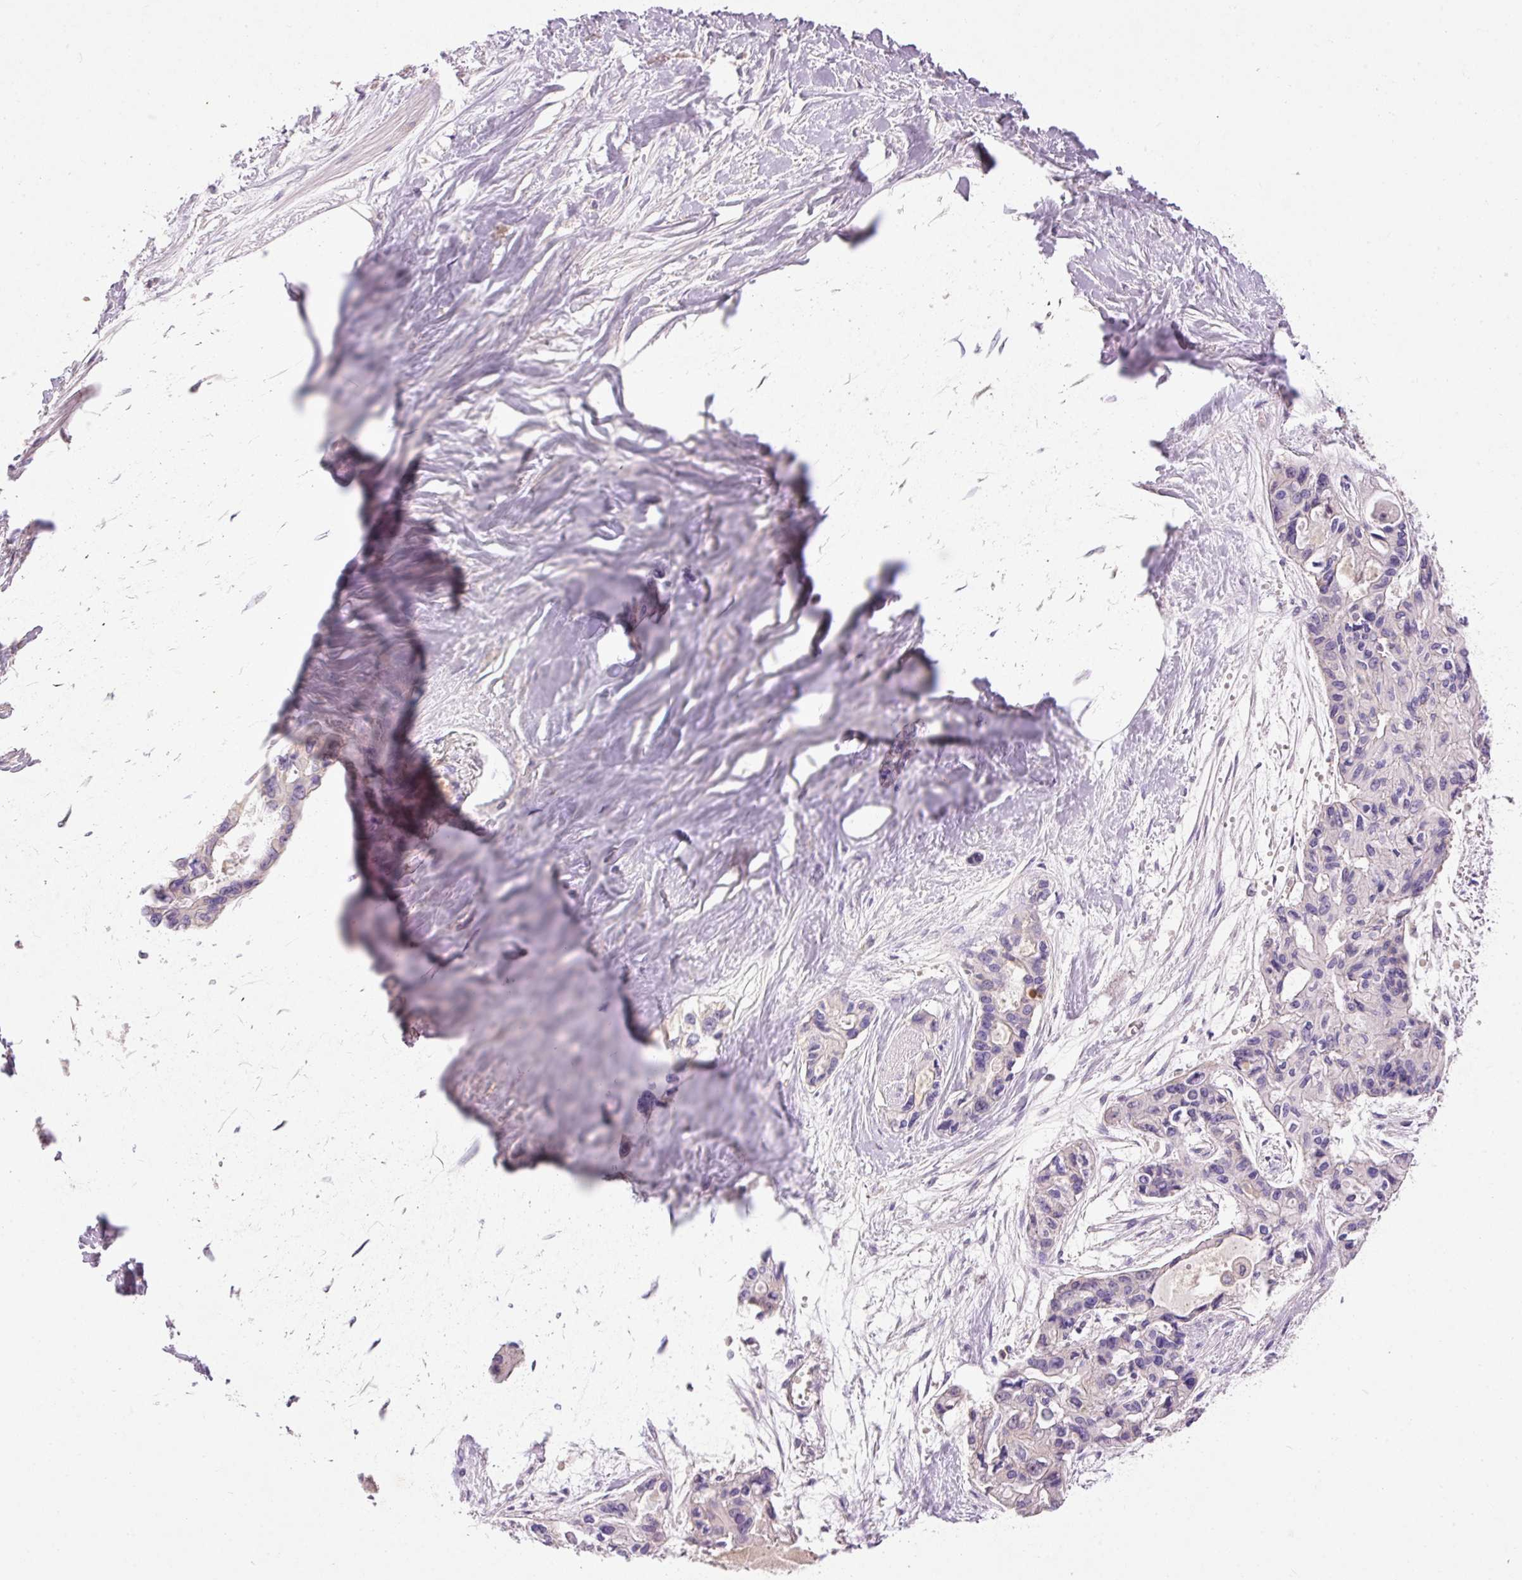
{"staining": {"intensity": "negative", "quantity": "none", "location": "none"}, "tissue": "pancreatic cancer", "cell_type": "Tumor cells", "image_type": "cancer", "snomed": [{"axis": "morphology", "description": "Adenocarcinoma, NOS"}, {"axis": "topography", "description": "Pancreas"}], "caption": "Tumor cells show no significant staining in pancreatic adenocarcinoma. (DAB (3,3'-diaminobenzidine) IHC visualized using brightfield microscopy, high magnification).", "gene": "IMMT", "patient": {"sex": "female", "age": 50}}